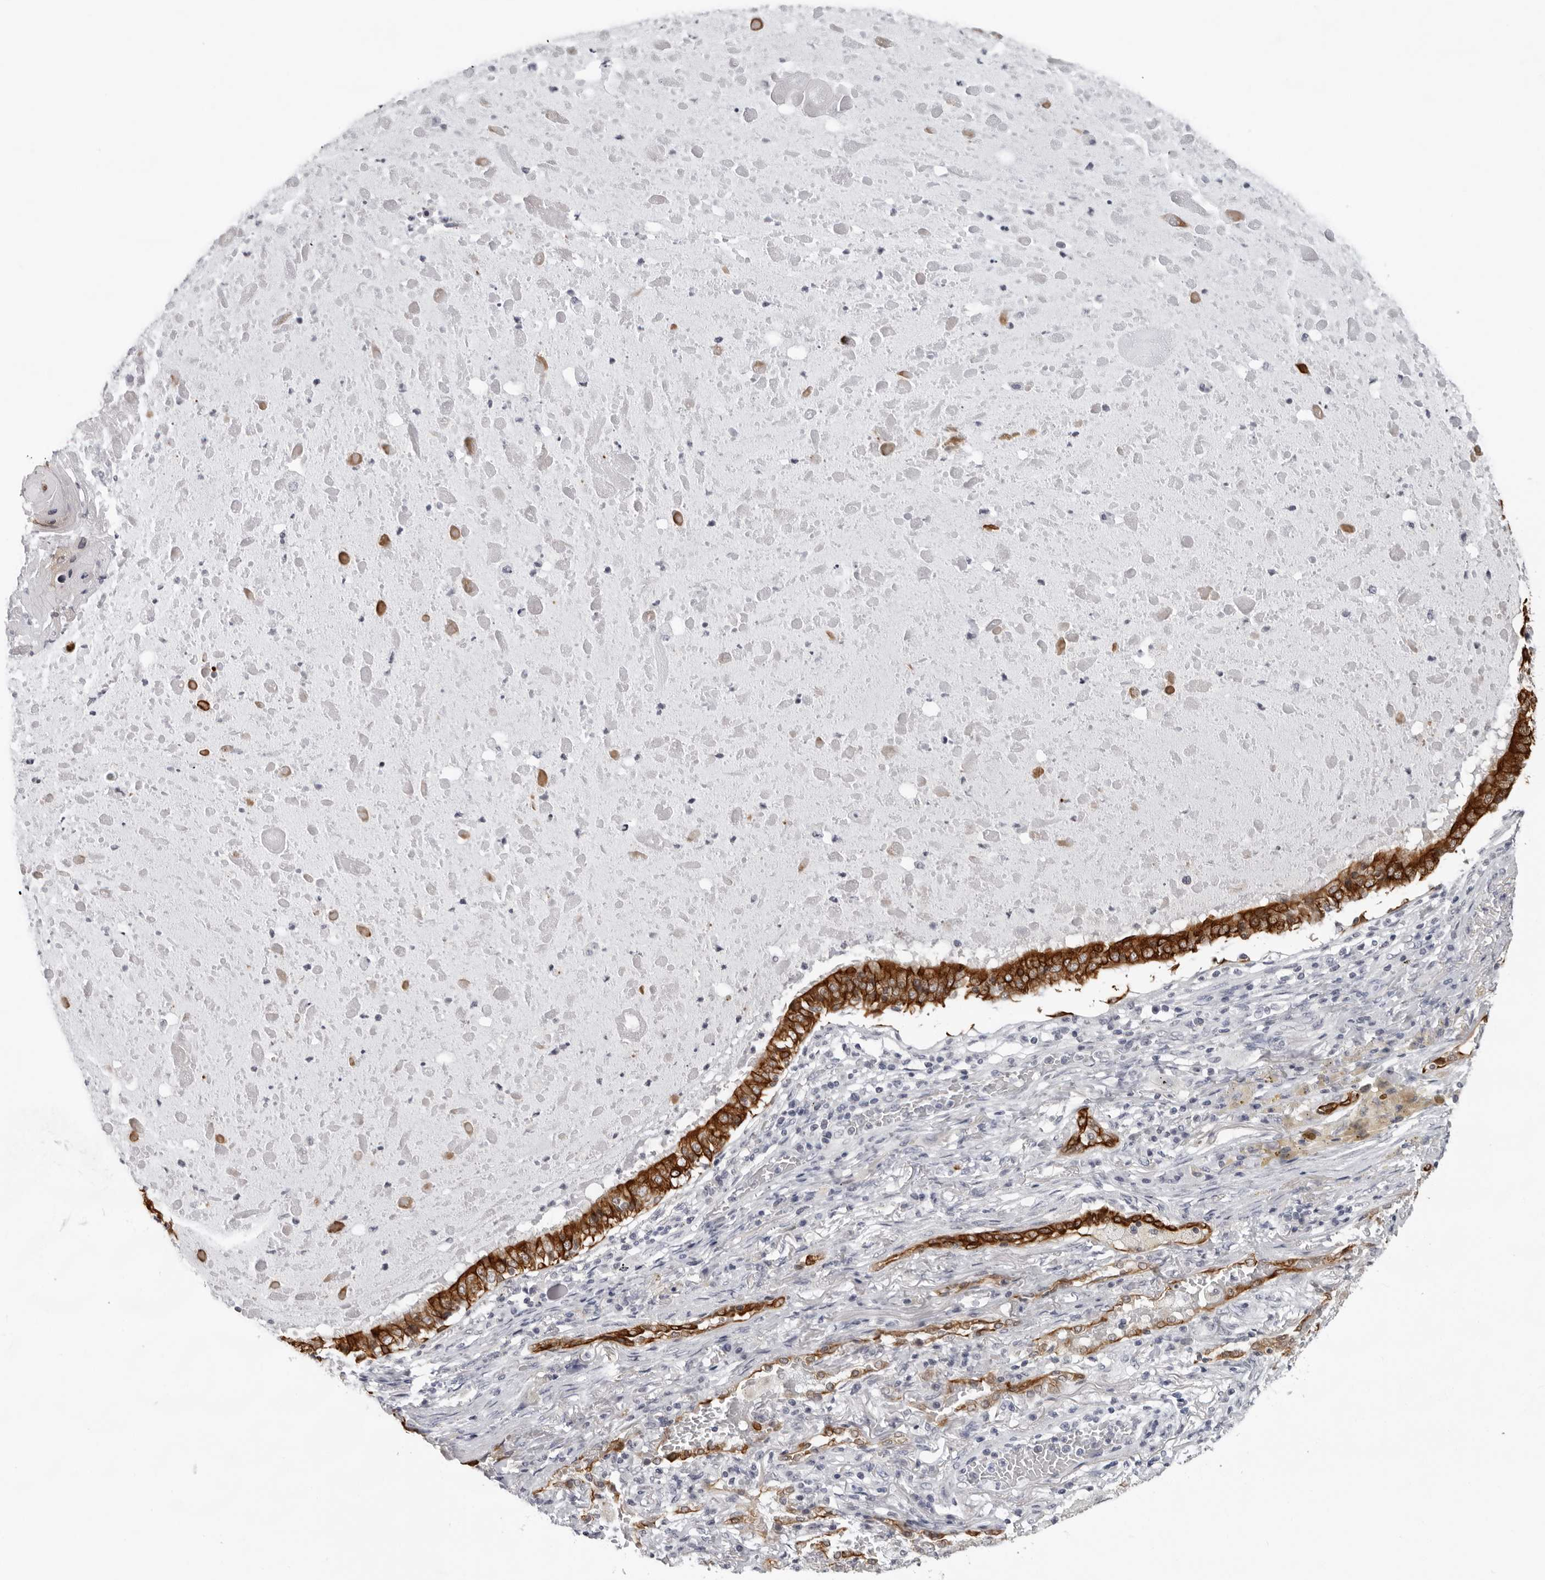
{"staining": {"intensity": "strong", "quantity": "25%-75%", "location": "cytoplasmic/membranous"}, "tissue": "lung cancer", "cell_type": "Tumor cells", "image_type": "cancer", "snomed": [{"axis": "morphology", "description": "Squamous cell carcinoma, NOS"}, {"axis": "topography", "description": "Lung"}], "caption": "A high-resolution micrograph shows IHC staining of lung squamous cell carcinoma, which shows strong cytoplasmic/membranous positivity in about 25%-75% of tumor cells.", "gene": "CCDC28B", "patient": {"sex": "male", "age": 61}}